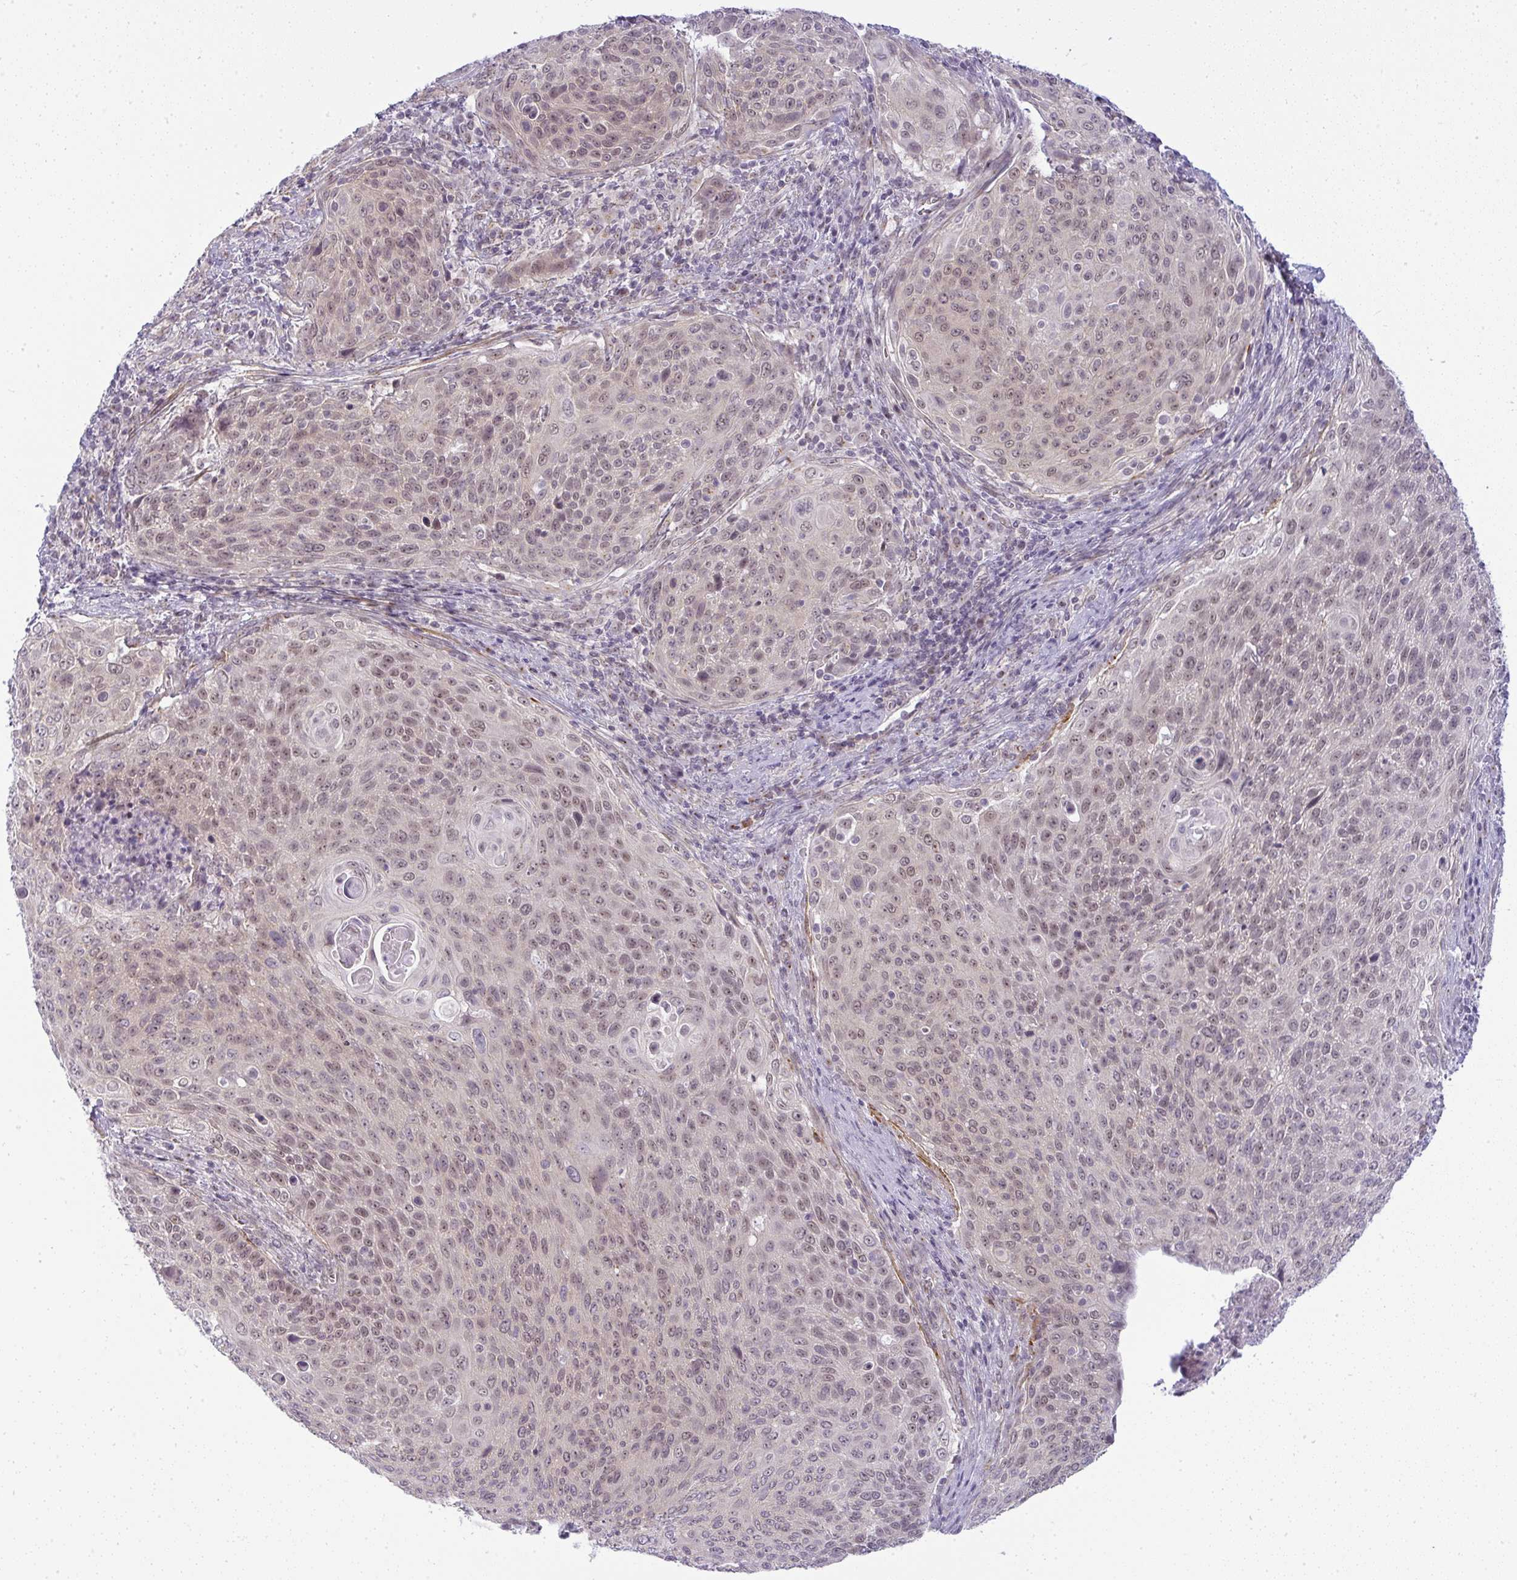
{"staining": {"intensity": "weak", "quantity": ">75%", "location": "nuclear"}, "tissue": "cervical cancer", "cell_type": "Tumor cells", "image_type": "cancer", "snomed": [{"axis": "morphology", "description": "Squamous cell carcinoma, NOS"}, {"axis": "topography", "description": "Cervix"}], "caption": "Immunohistochemical staining of human cervical cancer shows weak nuclear protein expression in approximately >75% of tumor cells. Immunohistochemistry (ihc) stains the protein of interest in brown and the nuclei are stained blue.", "gene": "DZIP1", "patient": {"sex": "female", "age": 31}}